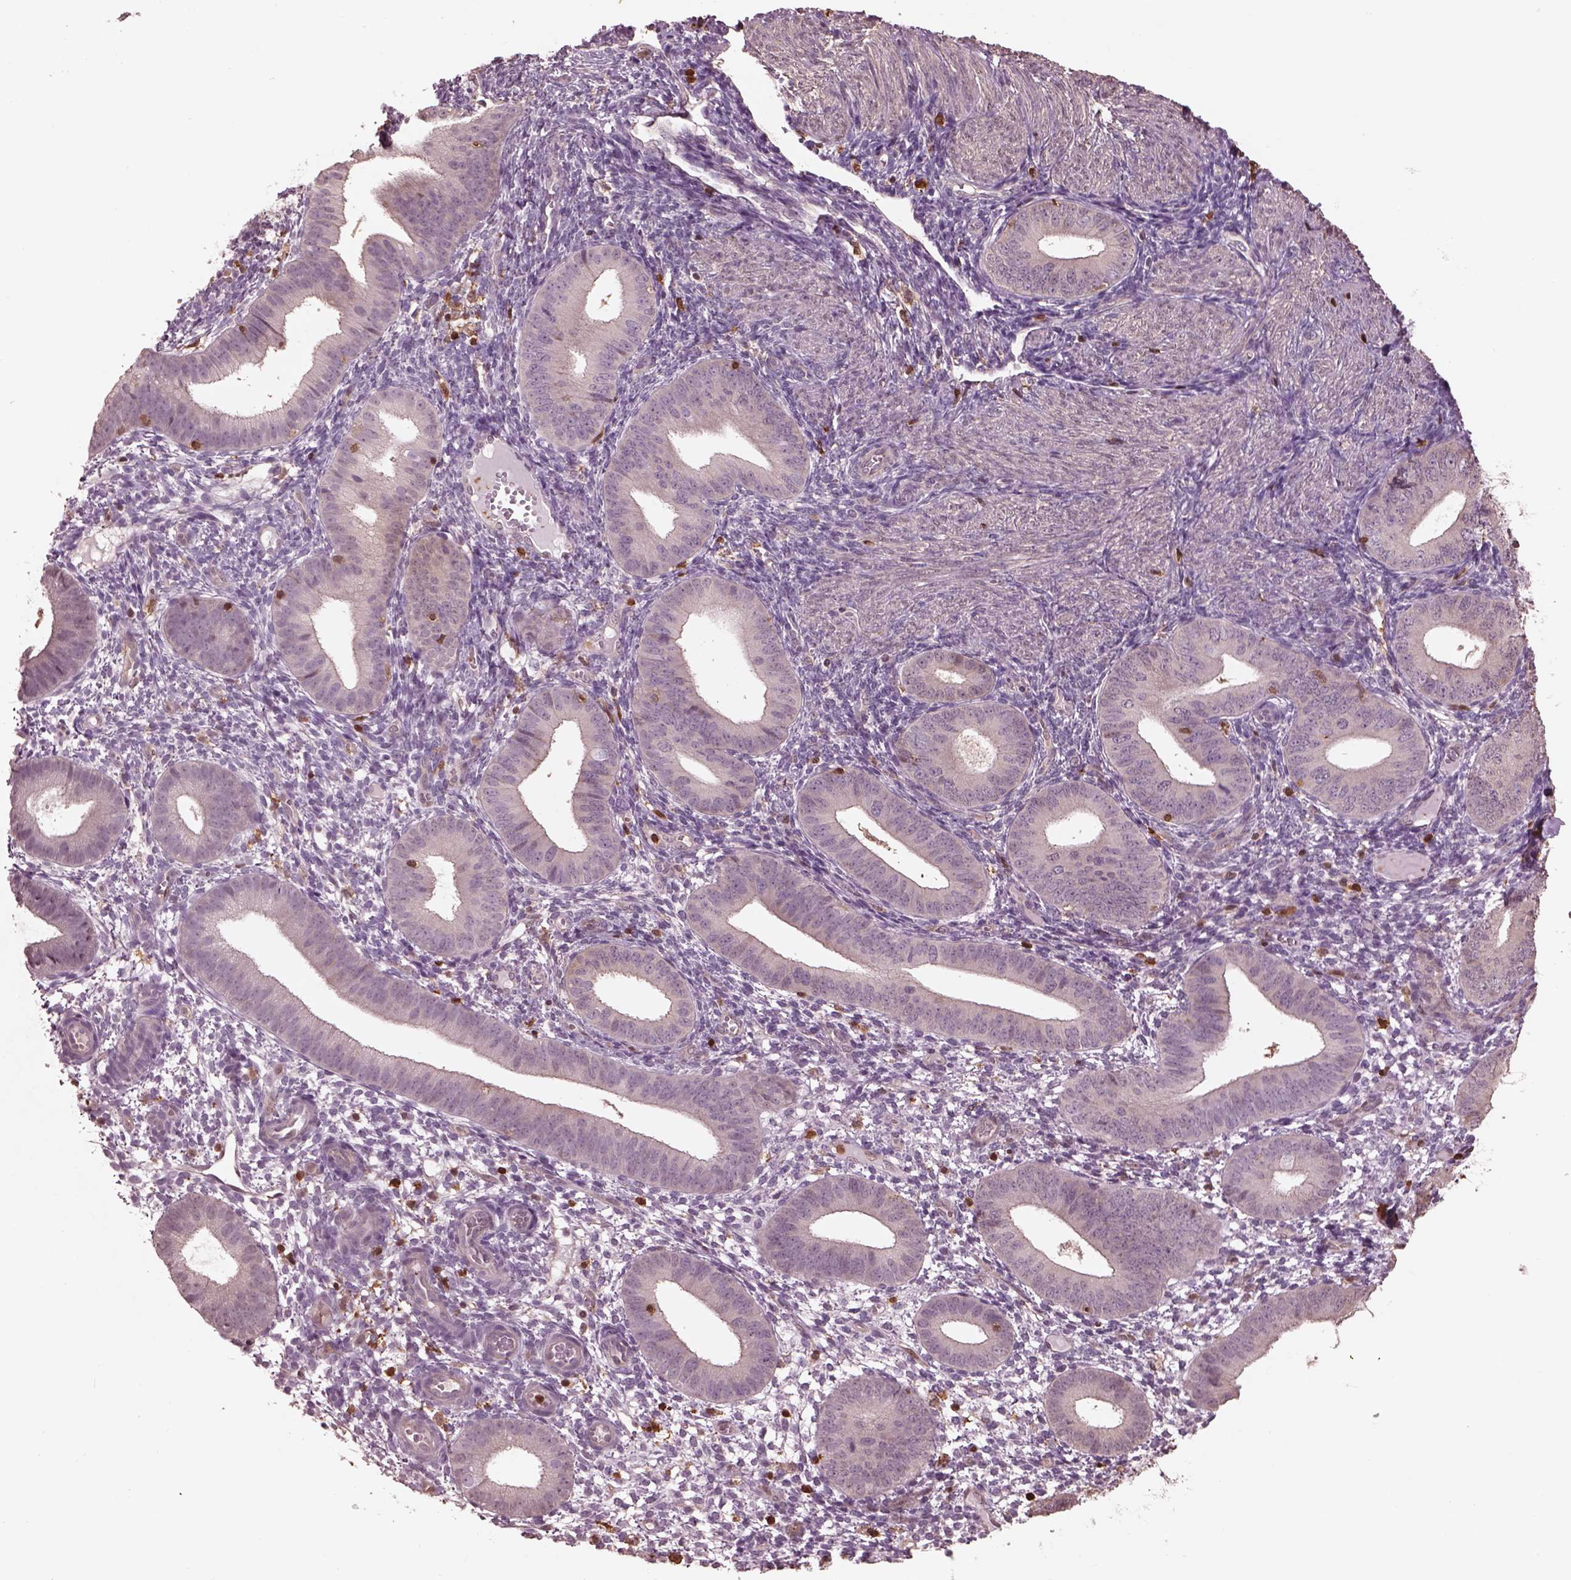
{"staining": {"intensity": "negative", "quantity": "none", "location": "none"}, "tissue": "endometrium", "cell_type": "Cells in endometrial stroma", "image_type": "normal", "snomed": [{"axis": "morphology", "description": "Normal tissue, NOS"}, {"axis": "topography", "description": "Endometrium"}], "caption": "A high-resolution micrograph shows IHC staining of benign endometrium, which shows no significant staining in cells in endometrial stroma. (Immunohistochemistry (ihc), brightfield microscopy, high magnification).", "gene": "IL31RA", "patient": {"sex": "female", "age": 39}}